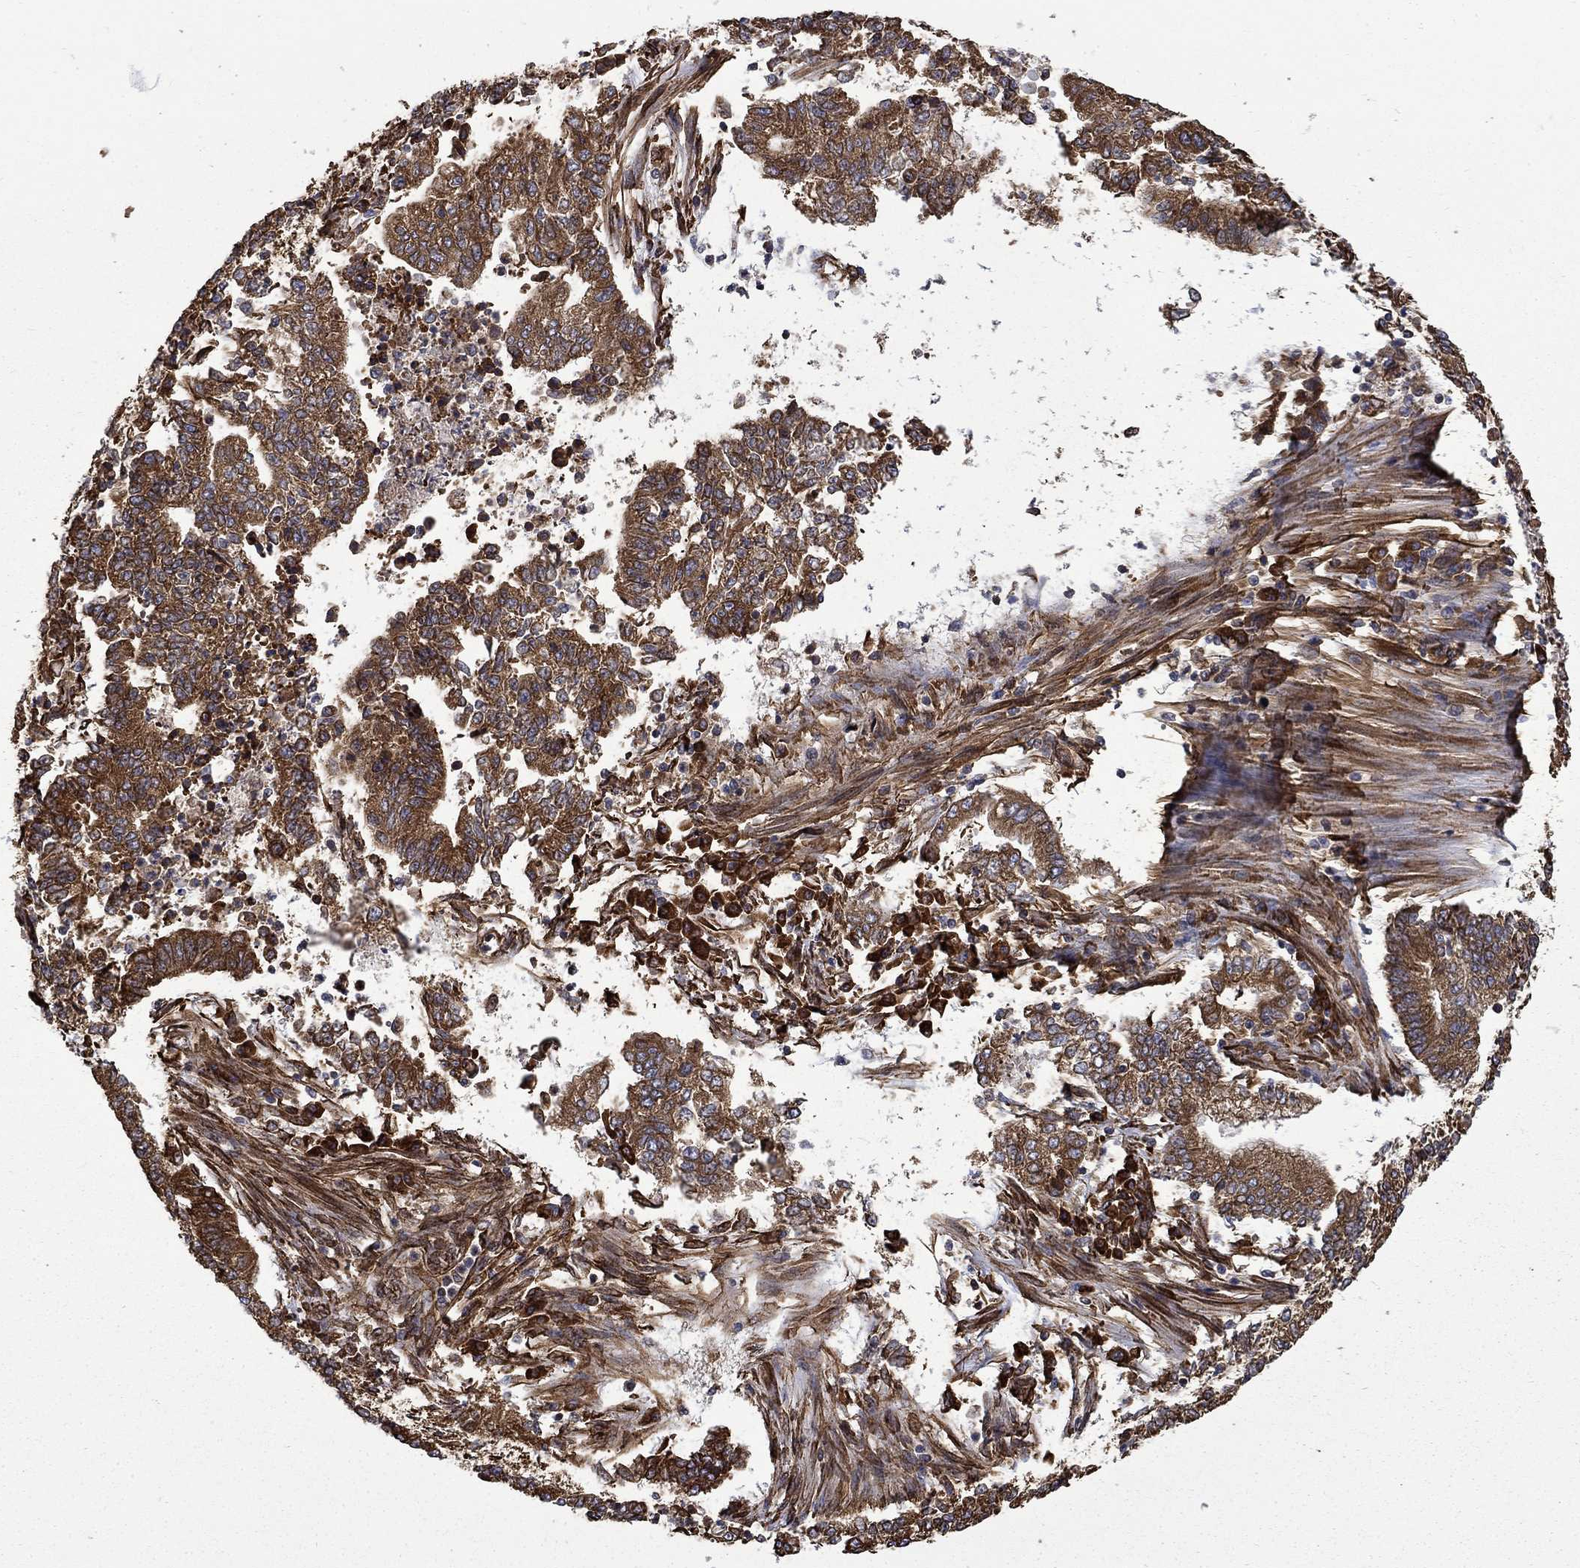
{"staining": {"intensity": "strong", "quantity": ">75%", "location": "cytoplasmic/membranous"}, "tissue": "endometrial cancer", "cell_type": "Tumor cells", "image_type": "cancer", "snomed": [{"axis": "morphology", "description": "Adenocarcinoma, NOS"}, {"axis": "topography", "description": "Uterus"}, {"axis": "topography", "description": "Endometrium"}], "caption": "A micrograph of adenocarcinoma (endometrial) stained for a protein demonstrates strong cytoplasmic/membranous brown staining in tumor cells.", "gene": "CUTC", "patient": {"sex": "female", "age": 54}}